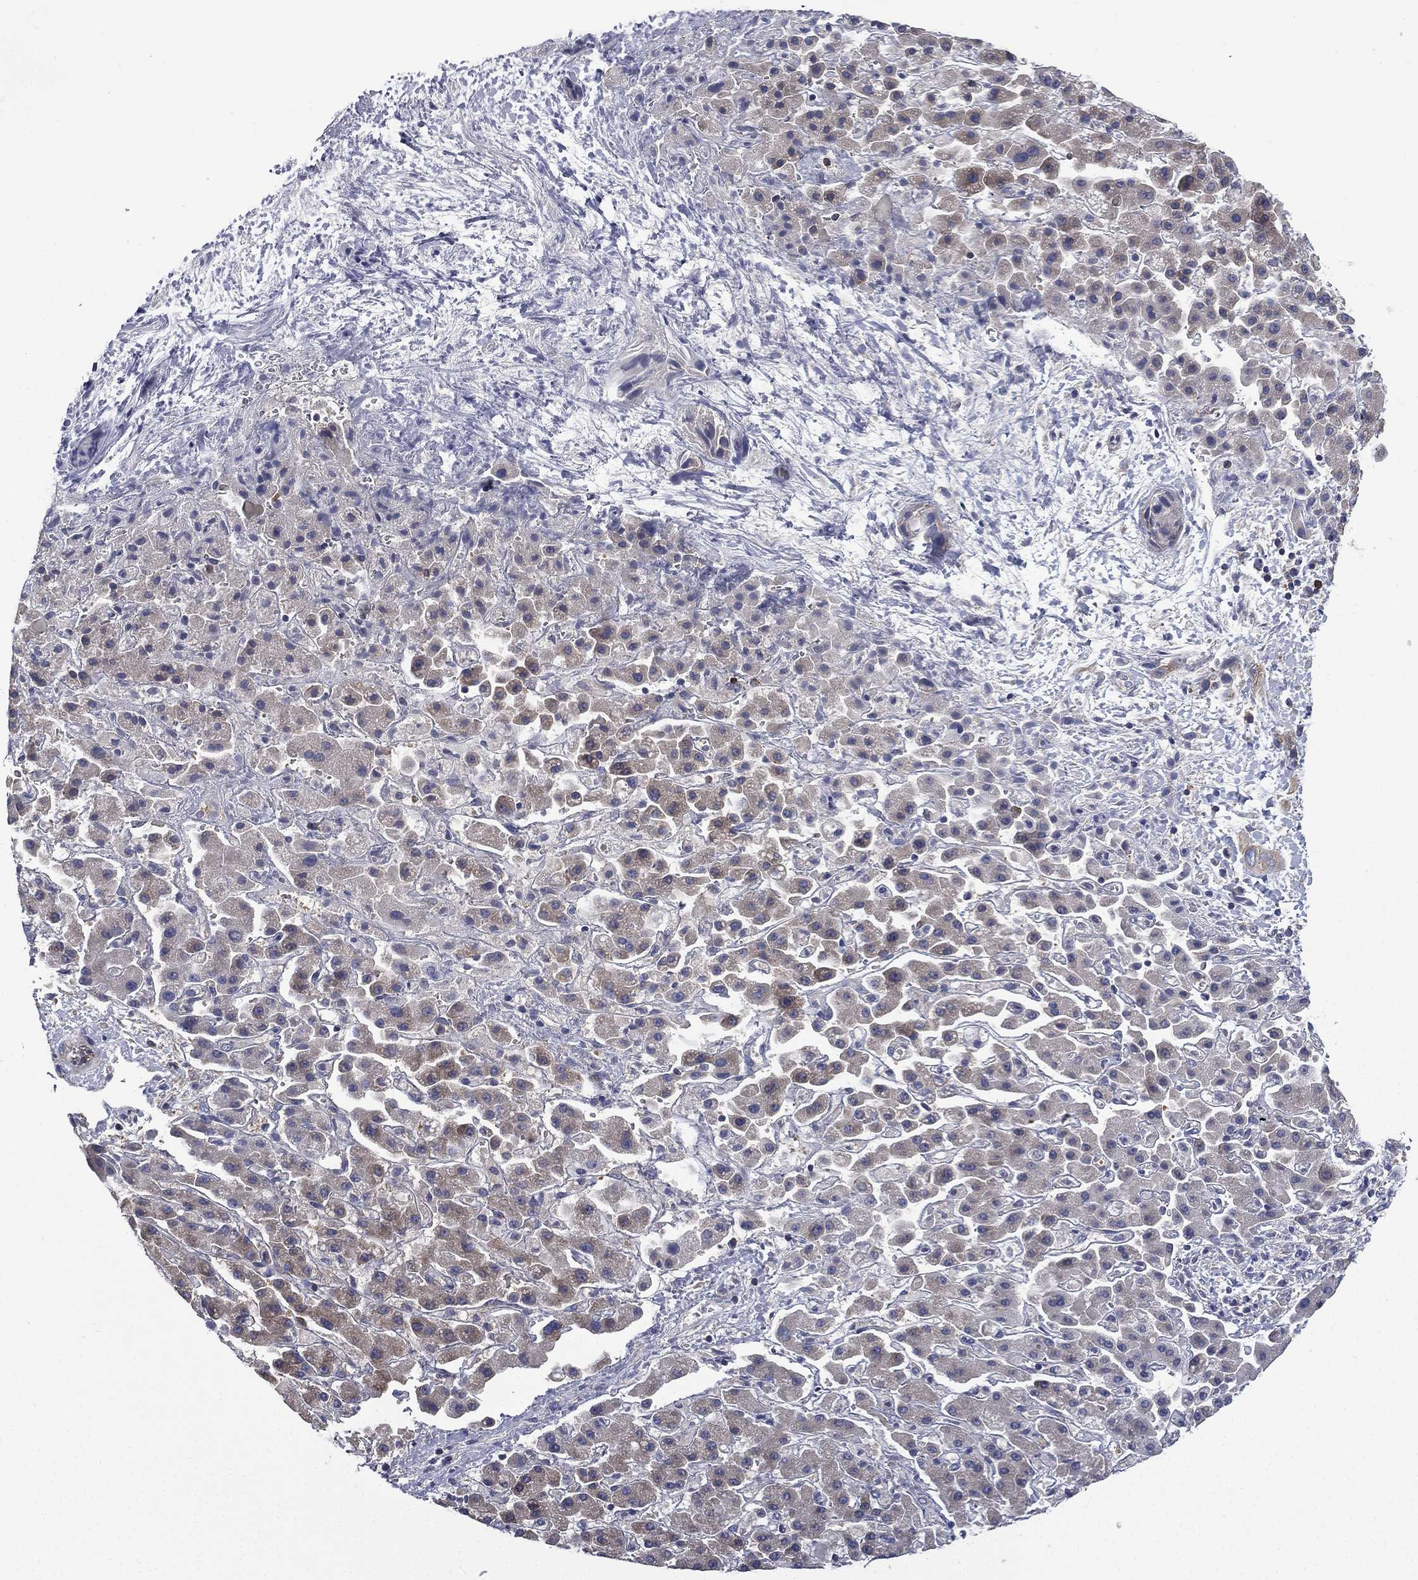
{"staining": {"intensity": "weak", "quantity": "<25%", "location": "cytoplasmic/membranous"}, "tissue": "liver cancer", "cell_type": "Tumor cells", "image_type": "cancer", "snomed": [{"axis": "morphology", "description": "Cholangiocarcinoma"}, {"axis": "topography", "description": "Liver"}], "caption": "The histopathology image demonstrates no staining of tumor cells in liver cancer.", "gene": "FARSA", "patient": {"sex": "female", "age": 52}}